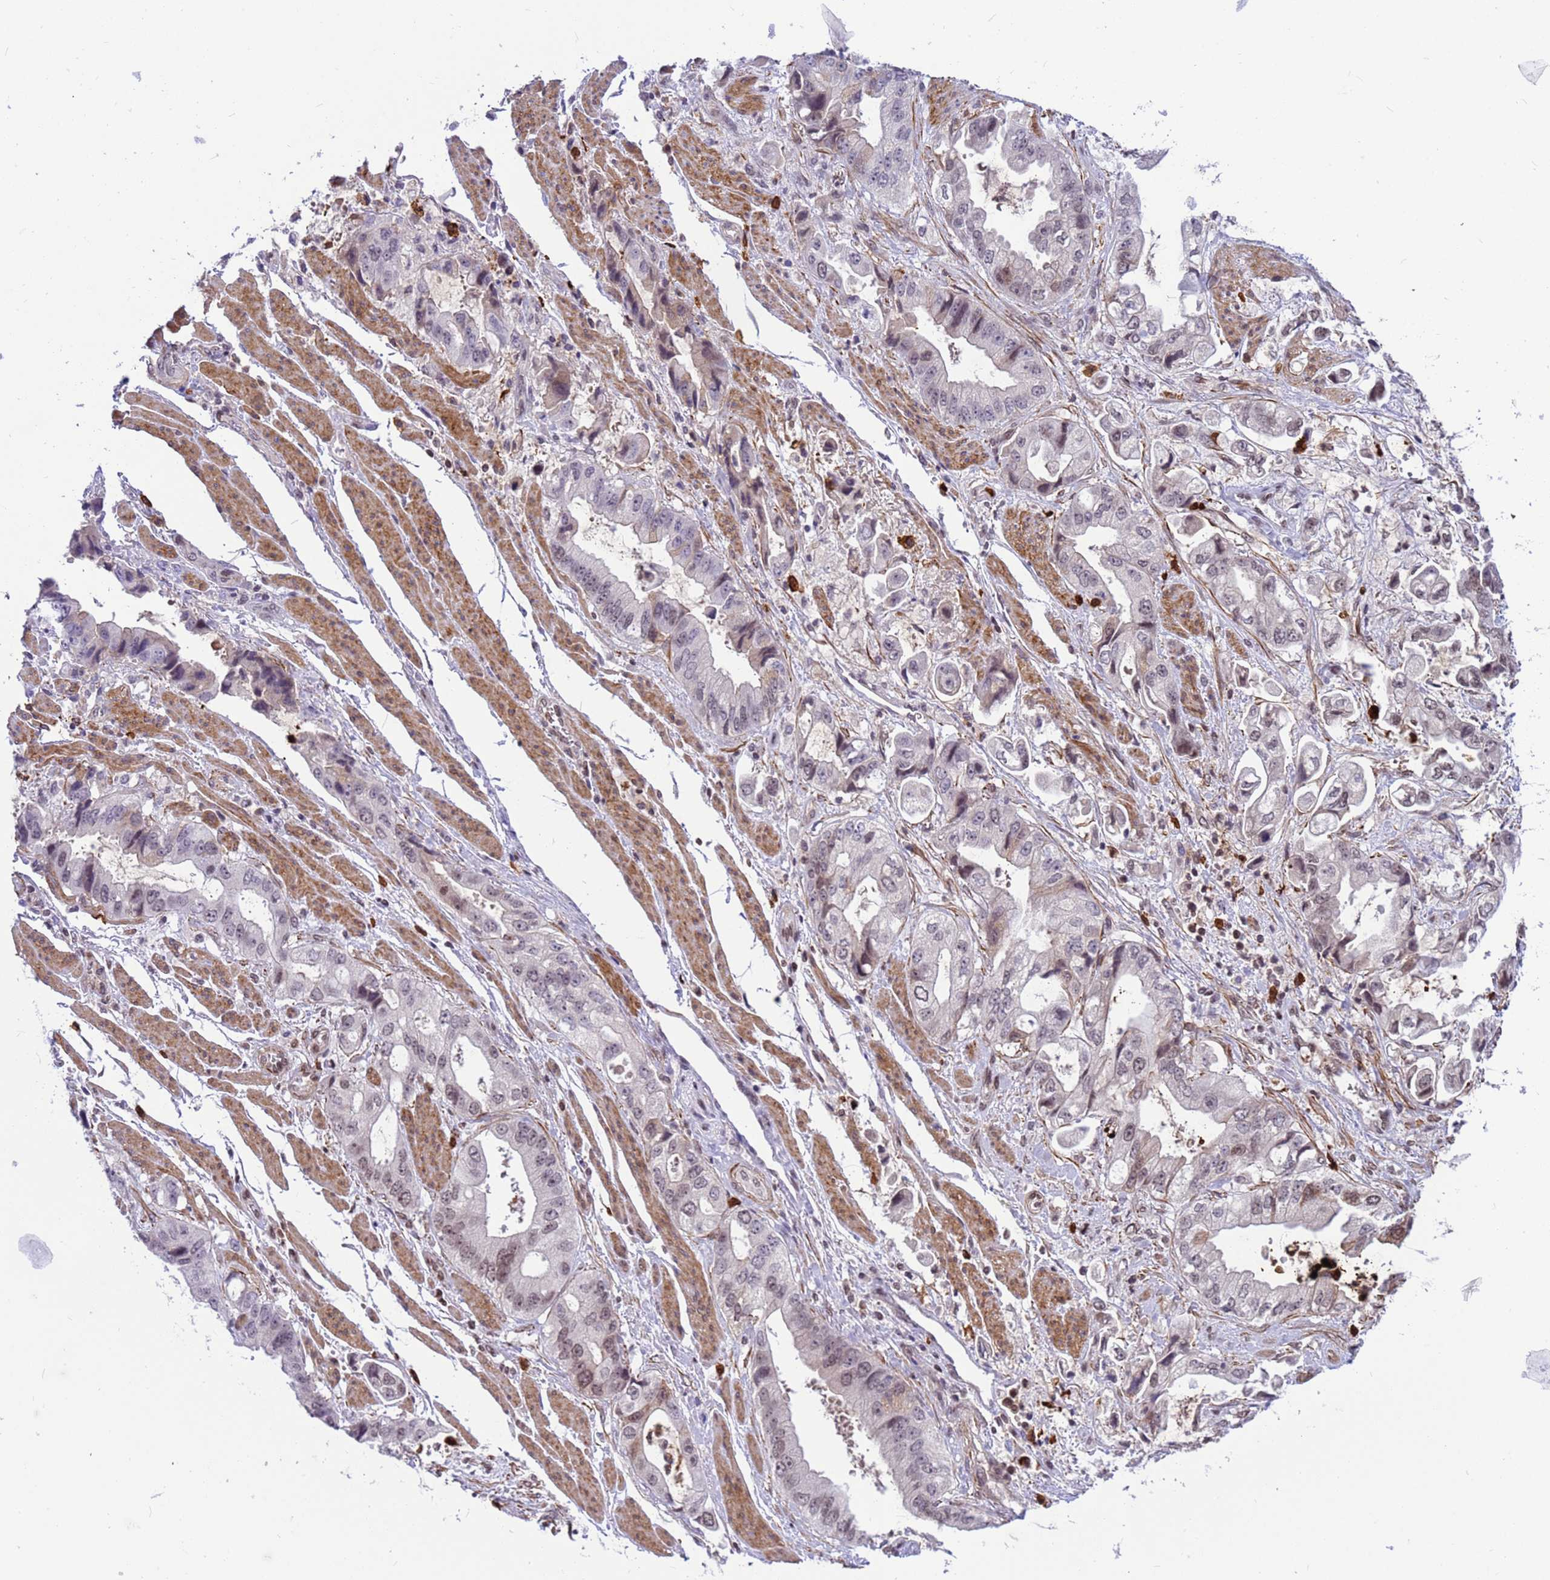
{"staining": {"intensity": "weak", "quantity": "<25%", "location": "nuclear"}, "tissue": "stomach cancer", "cell_type": "Tumor cells", "image_type": "cancer", "snomed": [{"axis": "morphology", "description": "Adenocarcinoma, NOS"}, {"axis": "topography", "description": "Stomach"}], "caption": "Tumor cells show no significant positivity in stomach cancer (adenocarcinoma).", "gene": "ORM1", "patient": {"sex": "male", "age": 62}}